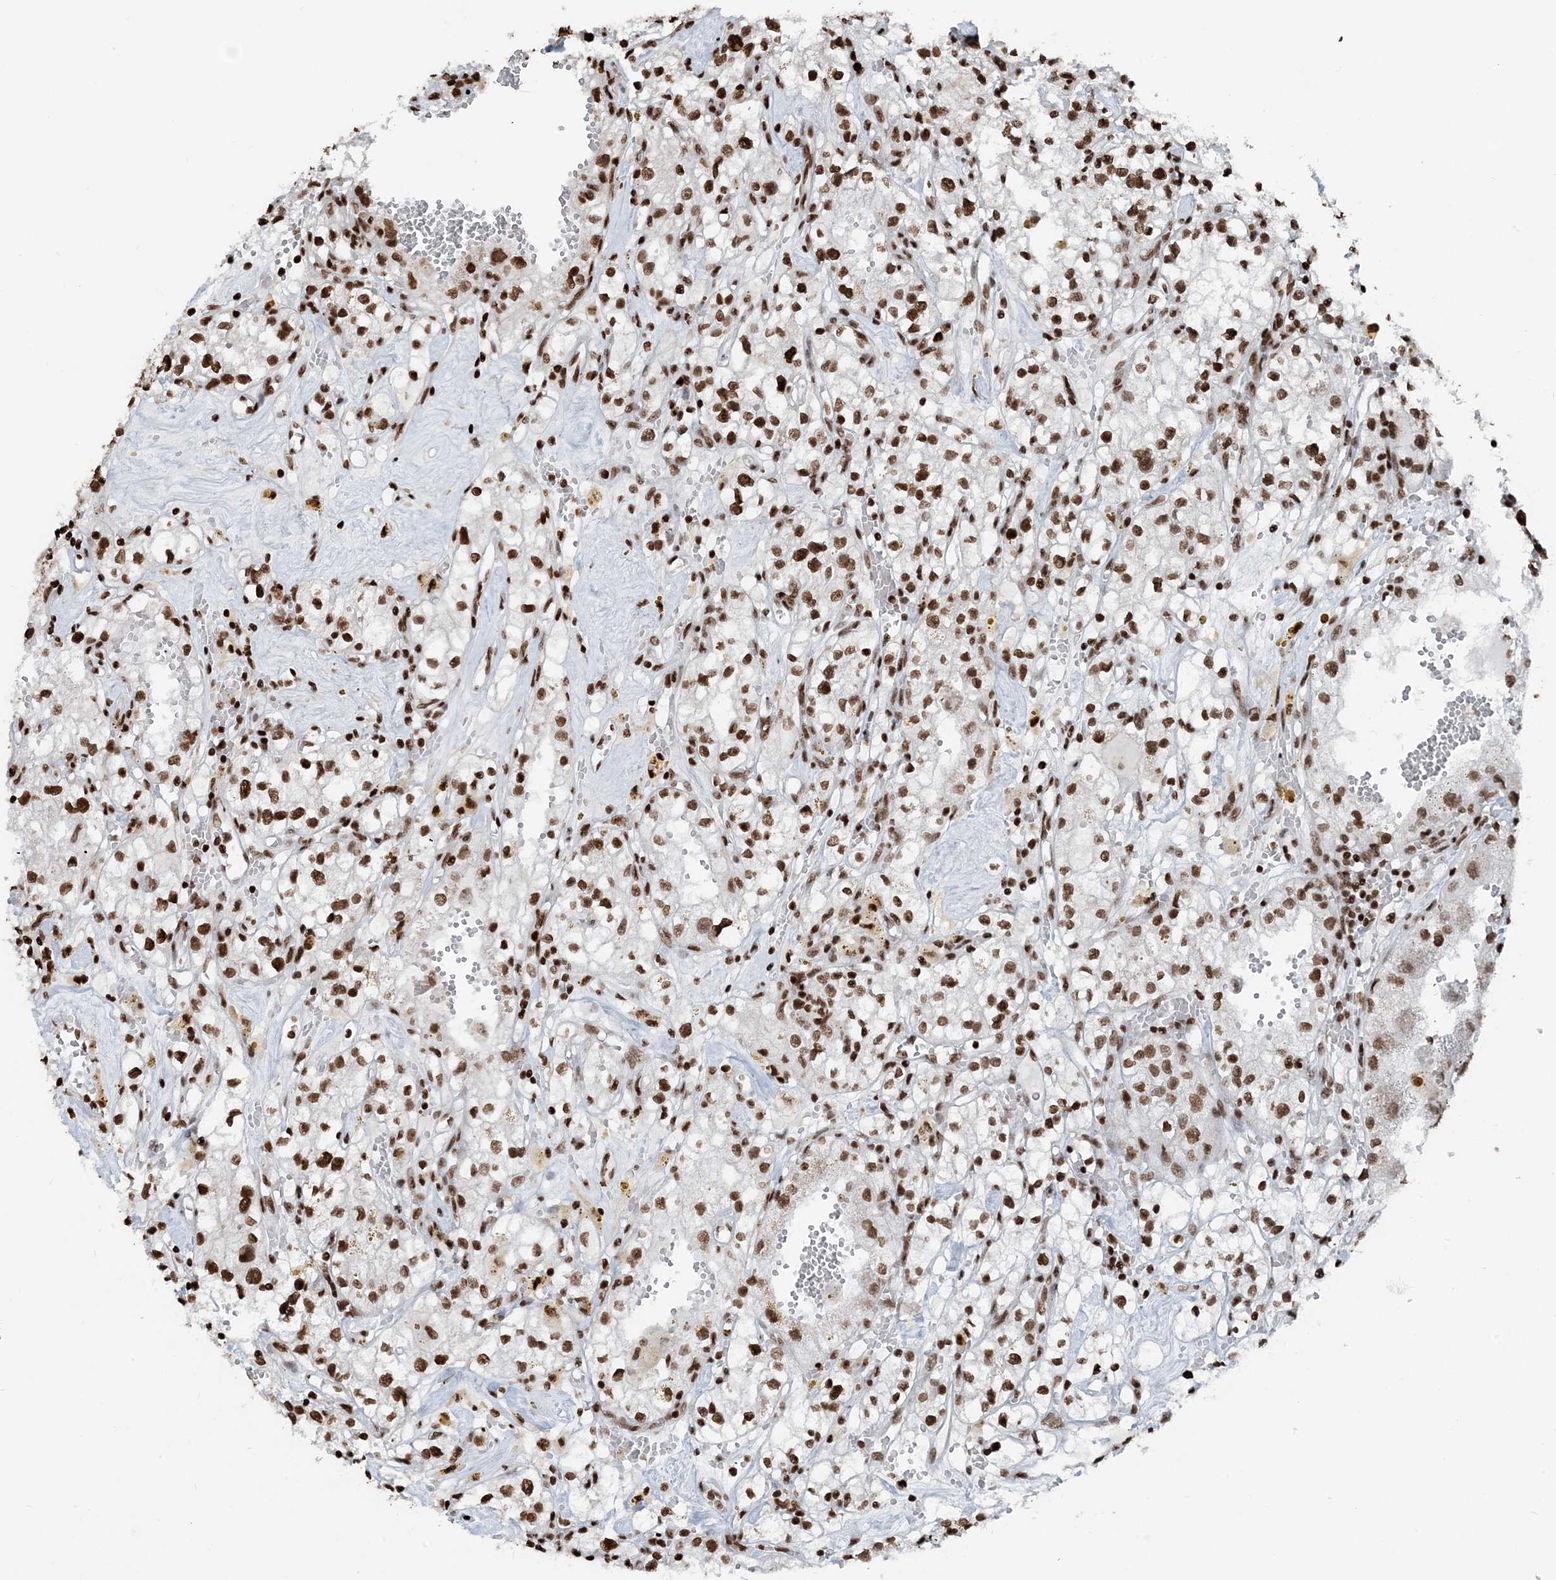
{"staining": {"intensity": "strong", "quantity": ">75%", "location": "nuclear"}, "tissue": "renal cancer", "cell_type": "Tumor cells", "image_type": "cancer", "snomed": [{"axis": "morphology", "description": "Adenocarcinoma, NOS"}, {"axis": "topography", "description": "Kidney"}], "caption": "Human renal cancer (adenocarcinoma) stained with a brown dye demonstrates strong nuclear positive expression in about >75% of tumor cells.", "gene": "H3-3B", "patient": {"sex": "male", "age": 56}}